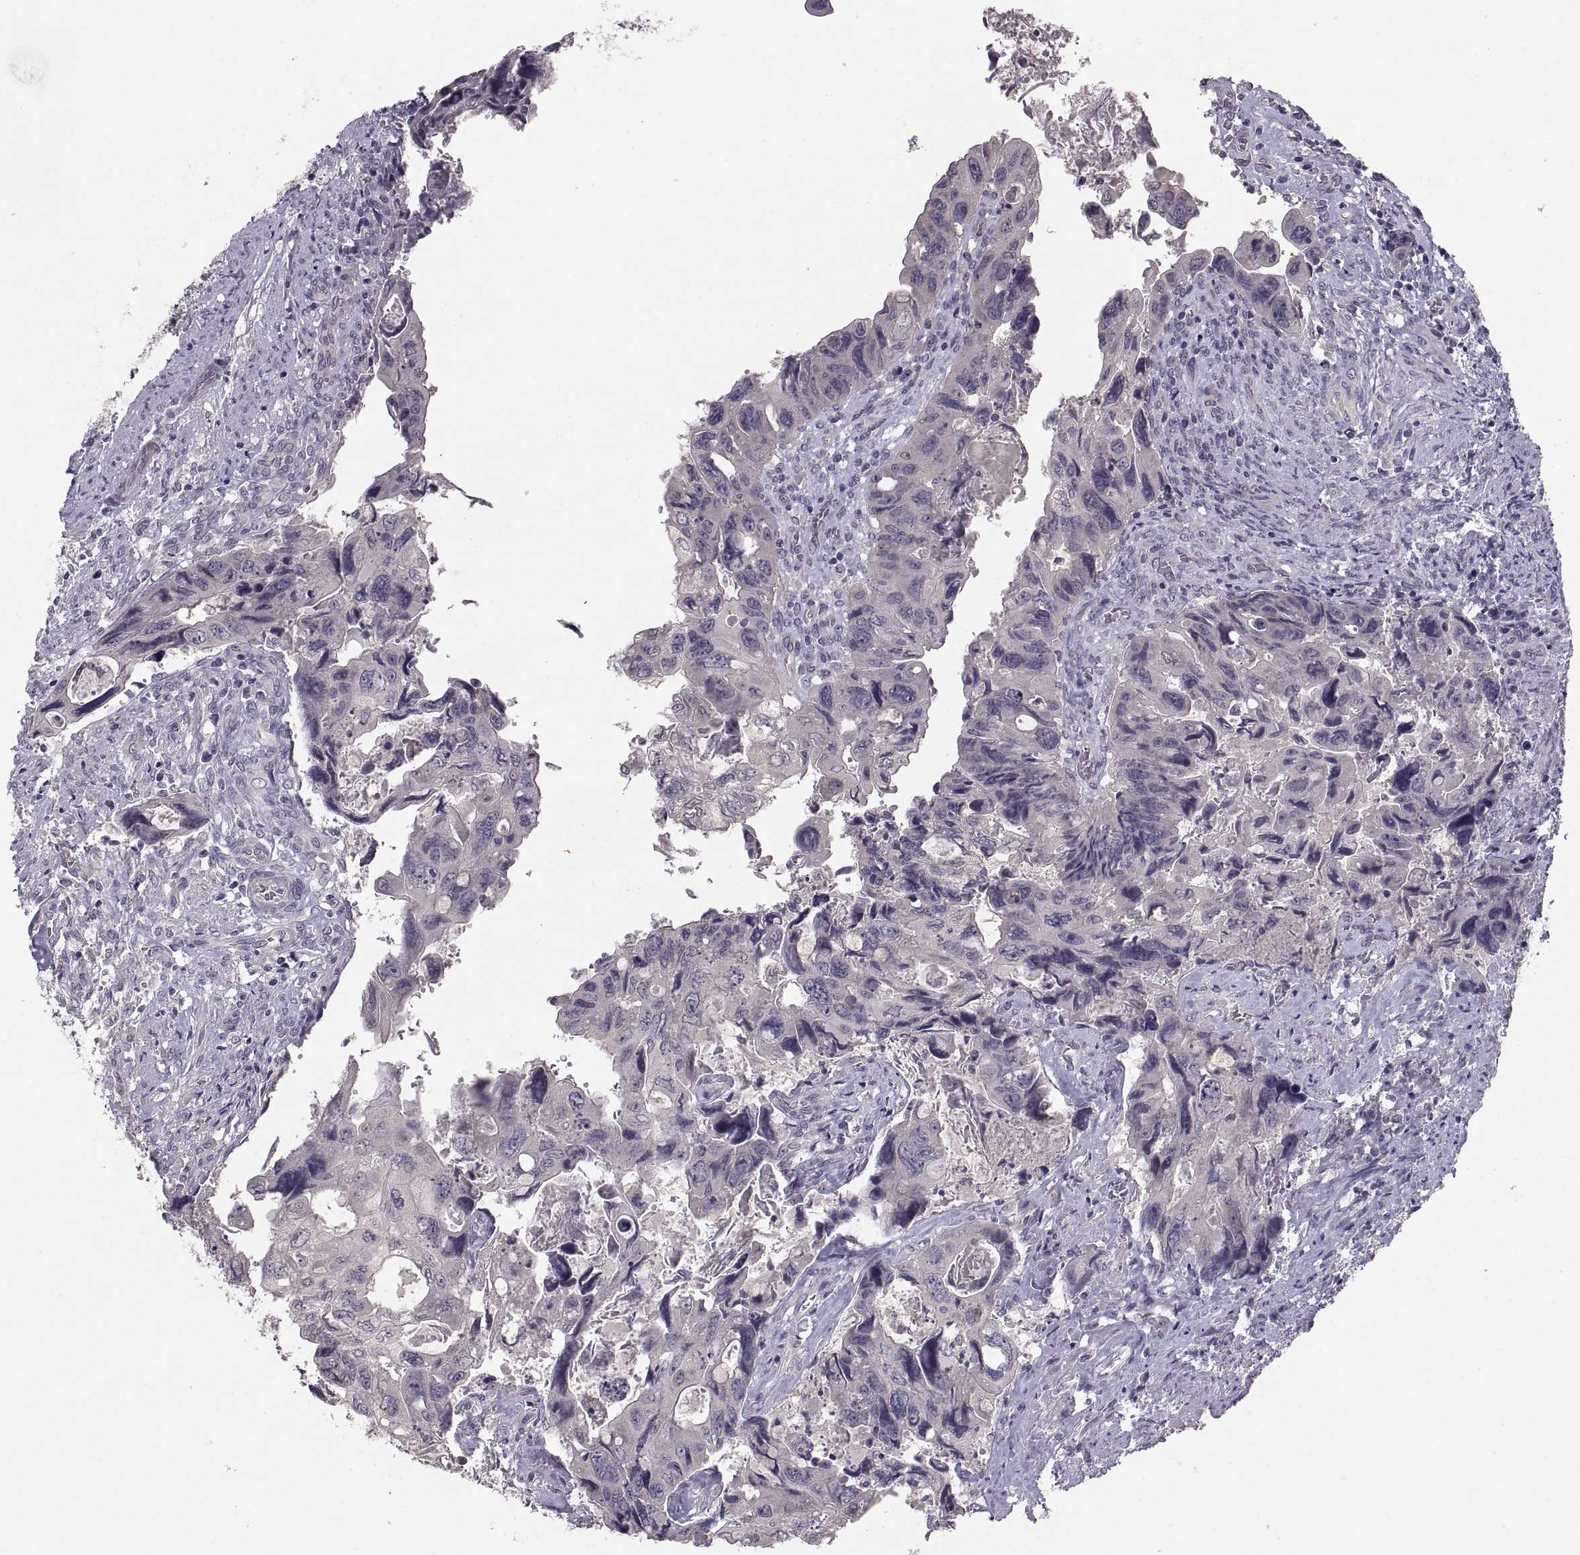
{"staining": {"intensity": "negative", "quantity": "none", "location": "none"}, "tissue": "colorectal cancer", "cell_type": "Tumor cells", "image_type": "cancer", "snomed": [{"axis": "morphology", "description": "Adenocarcinoma, NOS"}, {"axis": "topography", "description": "Rectum"}], "caption": "An IHC micrograph of colorectal cancer is shown. There is no staining in tumor cells of colorectal cancer. (DAB (3,3'-diaminobenzidine) immunohistochemistry (IHC) with hematoxylin counter stain).", "gene": "PAX2", "patient": {"sex": "male", "age": 62}}